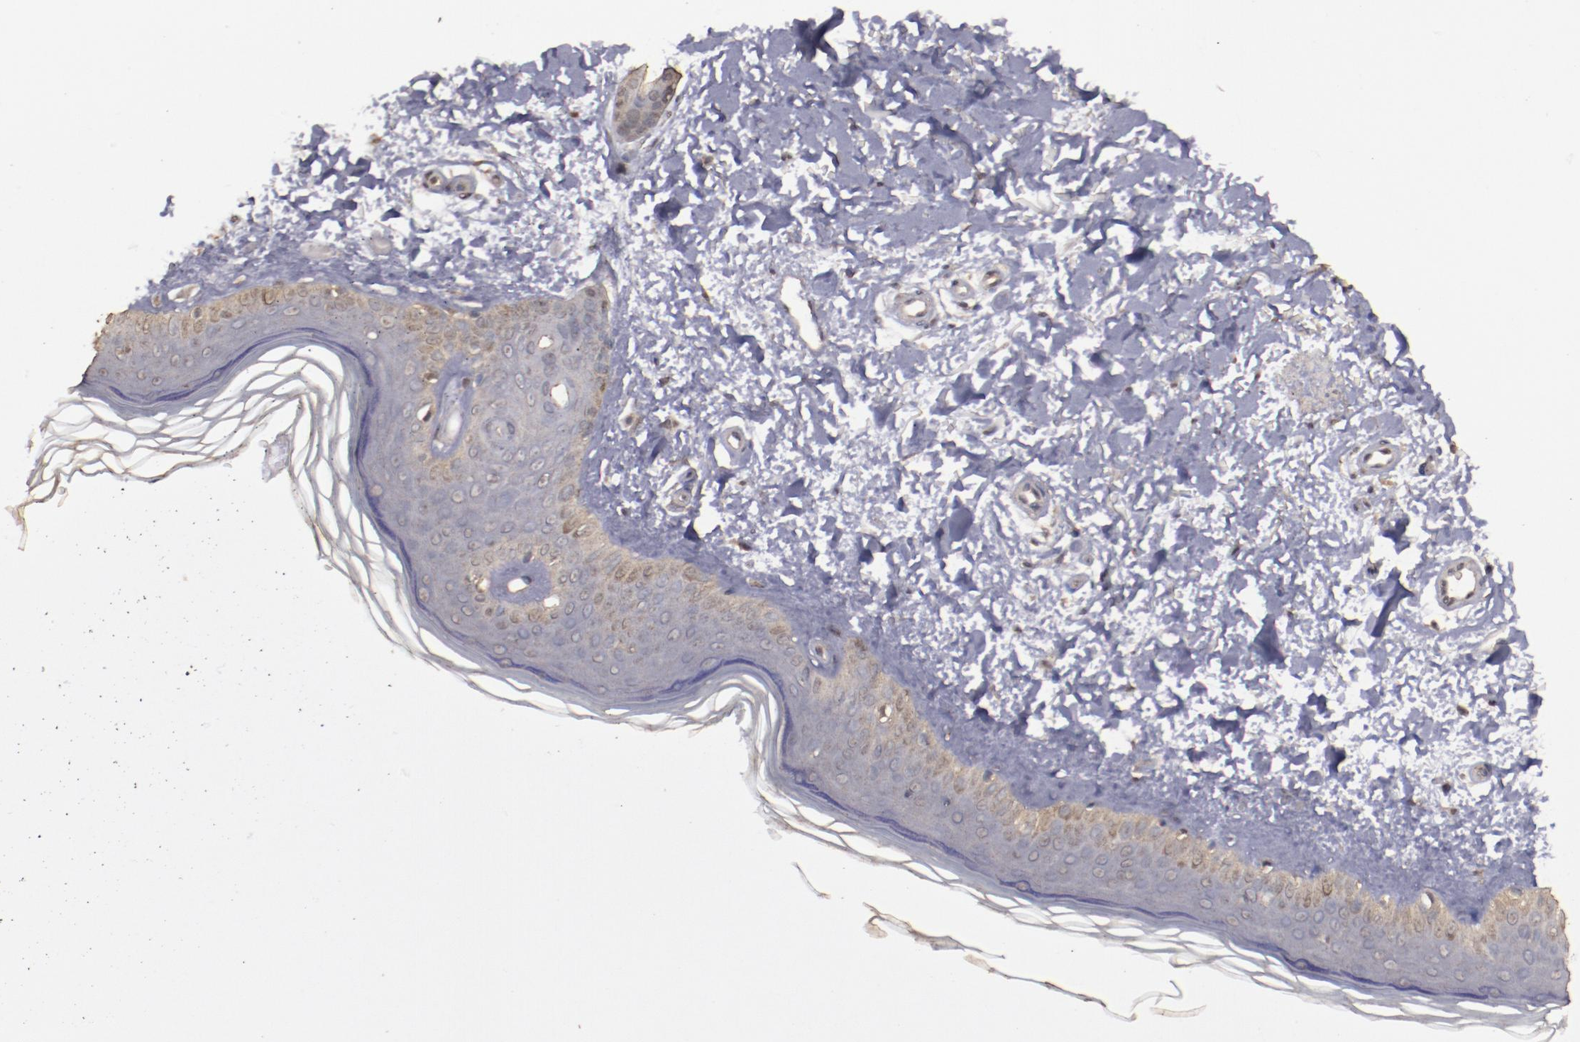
{"staining": {"intensity": "negative", "quantity": "none", "location": "none"}, "tissue": "skin", "cell_type": "Fibroblasts", "image_type": "normal", "snomed": [{"axis": "morphology", "description": "Normal tissue, NOS"}, {"axis": "topography", "description": "Skin"}], "caption": "IHC histopathology image of benign skin stained for a protein (brown), which reveals no expression in fibroblasts. (Brightfield microscopy of DAB (3,3'-diaminobenzidine) immunohistochemistry at high magnification).", "gene": "FAT1", "patient": {"sex": "female", "age": 19}}